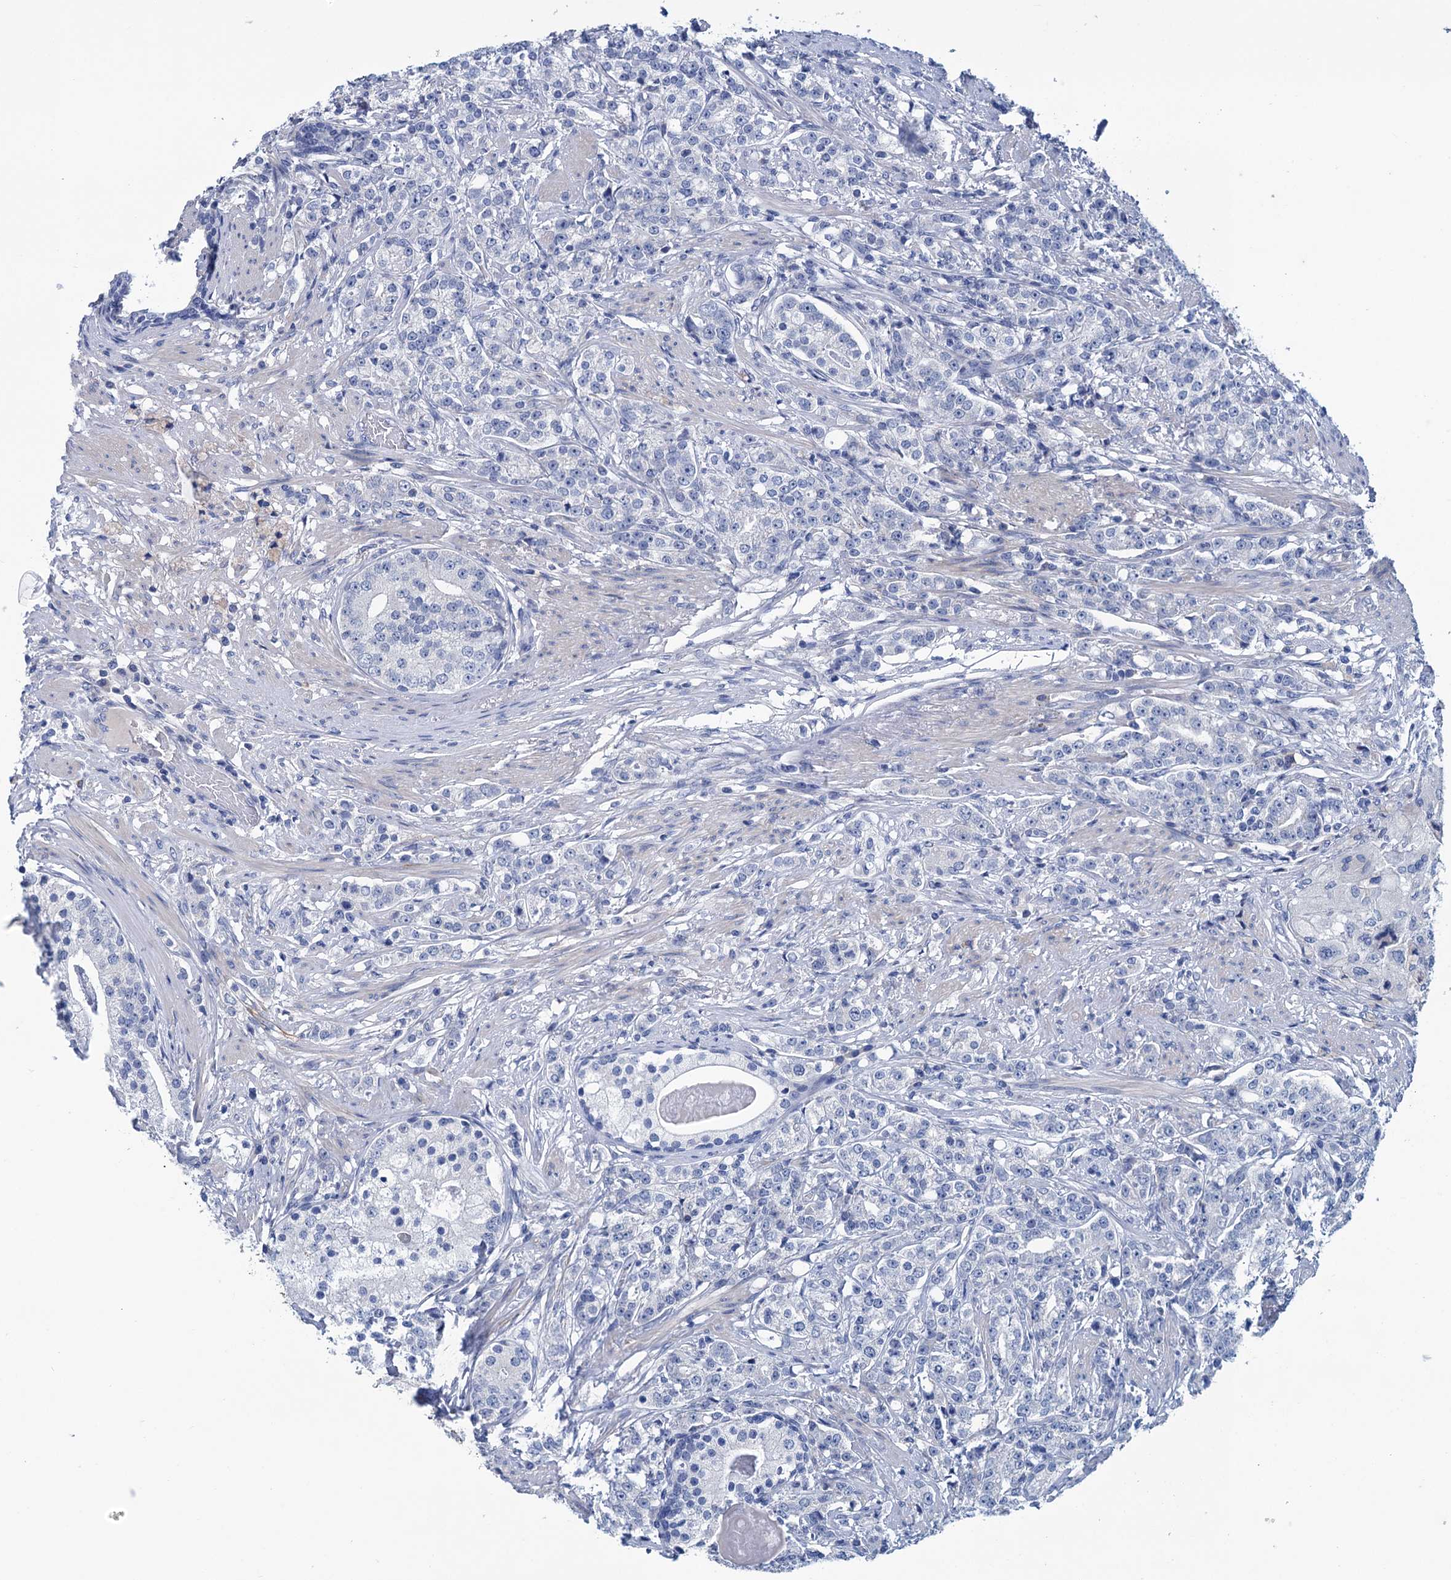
{"staining": {"intensity": "negative", "quantity": "none", "location": "none"}, "tissue": "prostate cancer", "cell_type": "Tumor cells", "image_type": "cancer", "snomed": [{"axis": "morphology", "description": "Adenocarcinoma, High grade"}, {"axis": "topography", "description": "Prostate"}], "caption": "High power microscopy histopathology image of an IHC micrograph of high-grade adenocarcinoma (prostate), revealing no significant expression in tumor cells. (IHC, brightfield microscopy, high magnification).", "gene": "MYOZ3", "patient": {"sex": "male", "age": 69}}